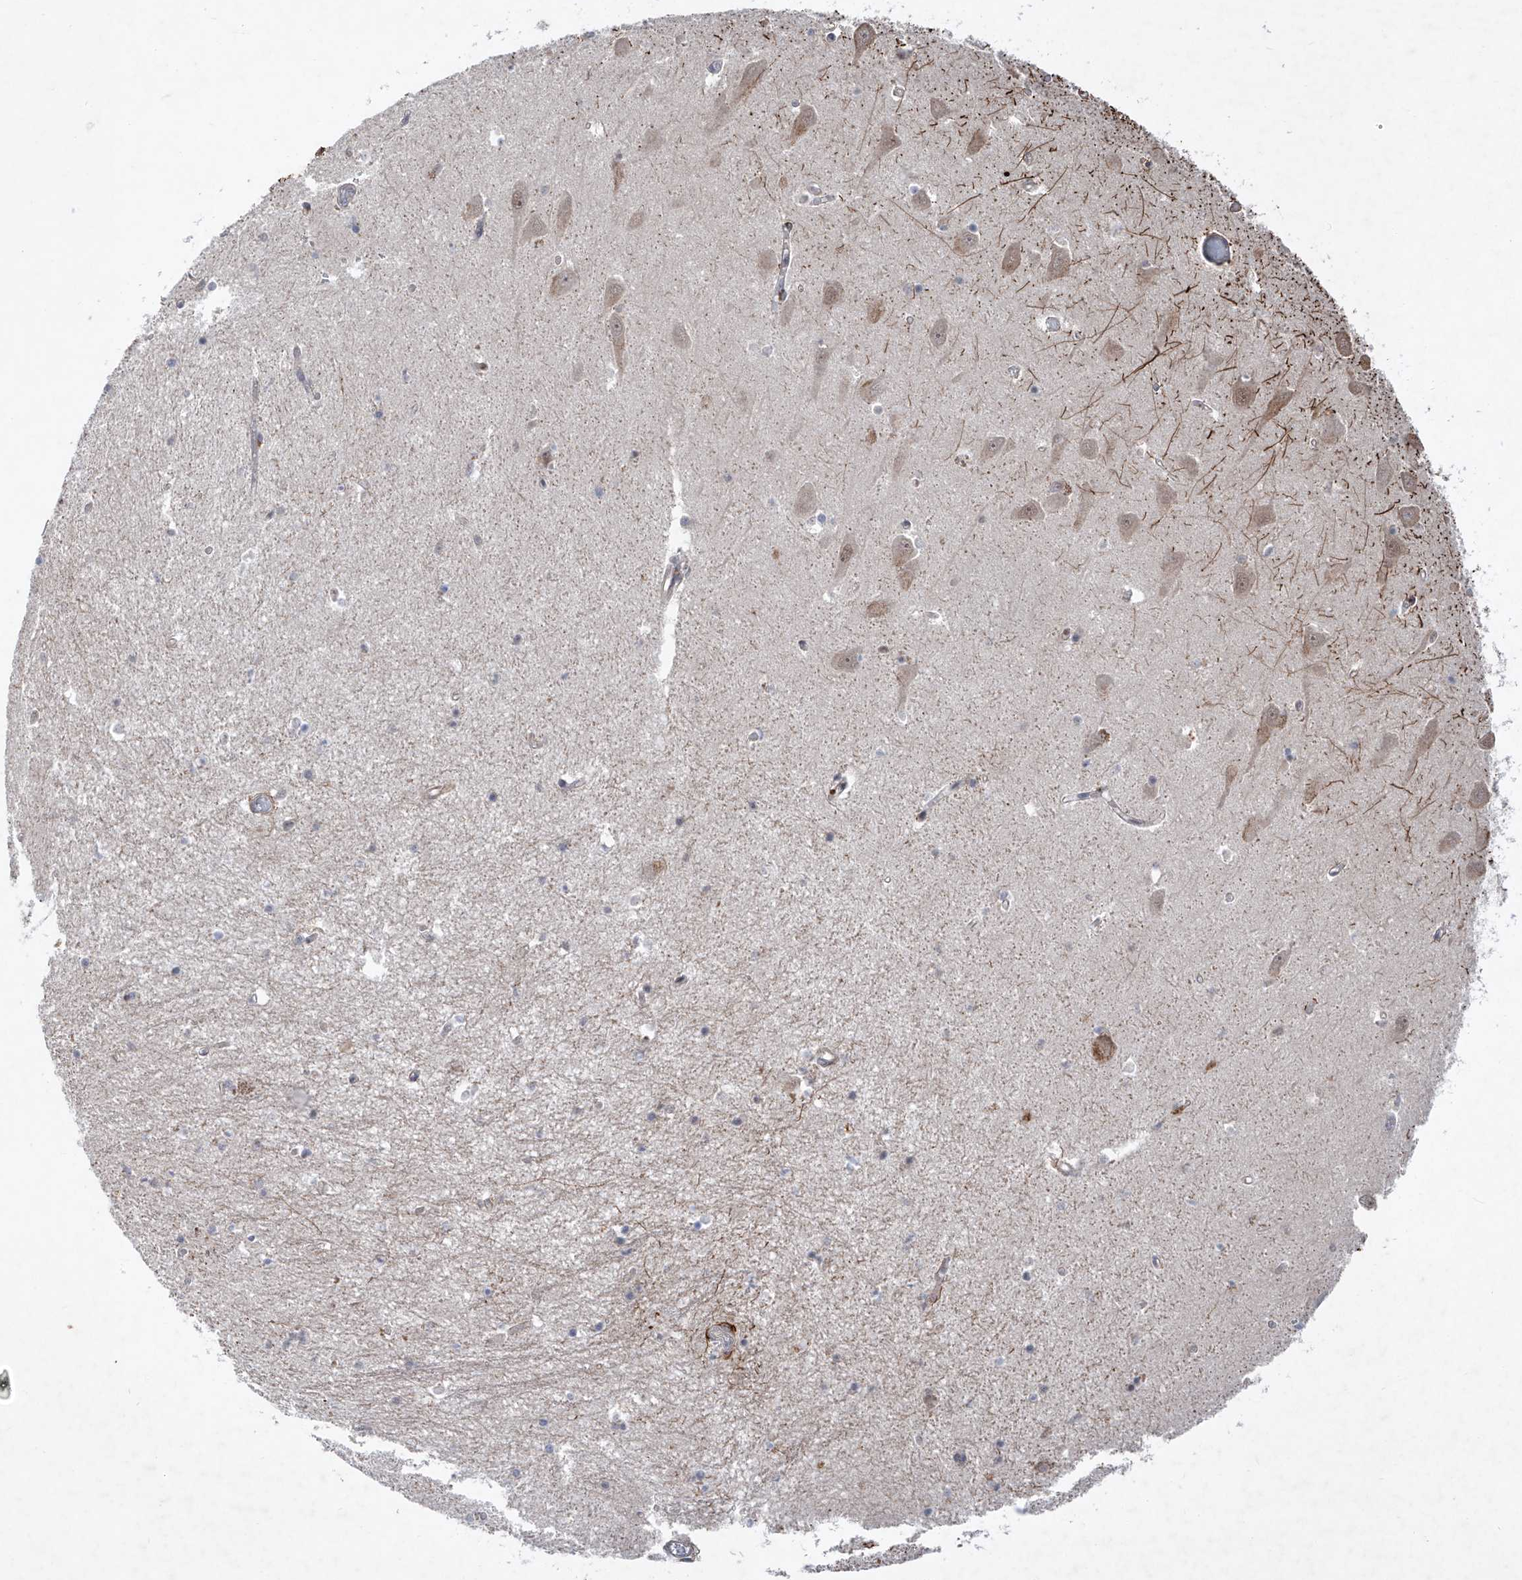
{"staining": {"intensity": "negative", "quantity": "none", "location": "none"}, "tissue": "hippocampus", "cell_type": "Glial cells", "image_type": "normal", "snomed": [{"axis": "morphology", "description": "Normal tissue, NOS"}, {"axis": "topography", "description": "Hippocampus"}], "caption": "Immunohistochemistry (IHC) photomicrograph of unremarkable hippocampus stained for a protein (brown), which reveals no expression in glial cells.", "gene": "FAM135A", "patient": {"sex": "male", "age": 70}}